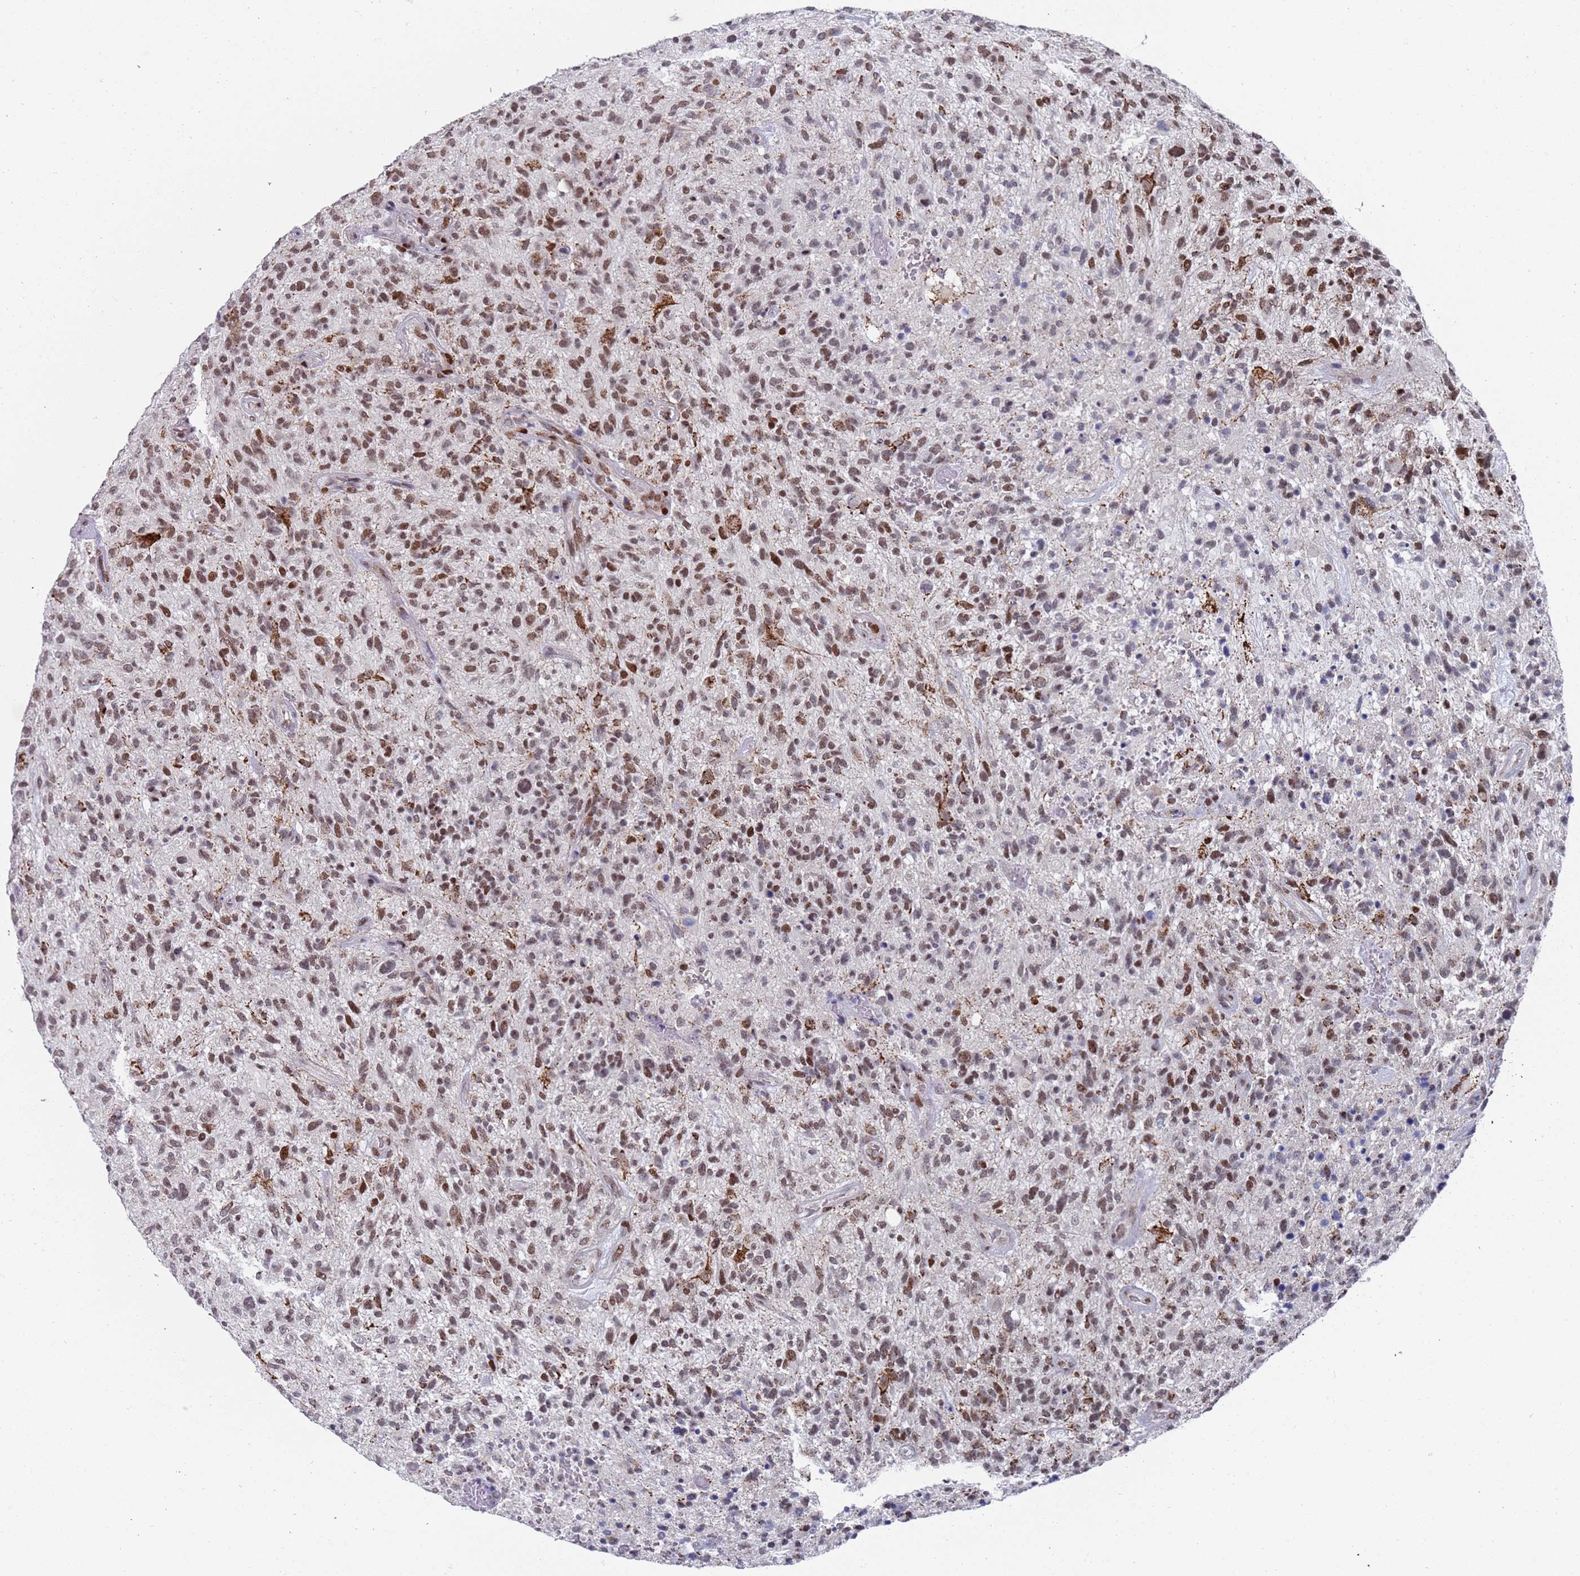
{"staining": {"intensity": "moderate", "quantity": ">75%", "location": "nuclear"}, "tissue": "glioma", "cell_type": "Tumor cells", "image_type": "cancer", "snomed": [{"axis": "morphology", "description": "Glioma, malignant, High grade"}, {"axis": "topography", "description": "Brain"}], "caption": "Protein analysis of glioma tissue shows moderate nuclear positivity in approximately >75% of tumor cells.", "gene": "COPS6", "patient": {"sex": "male", "age": 47}}